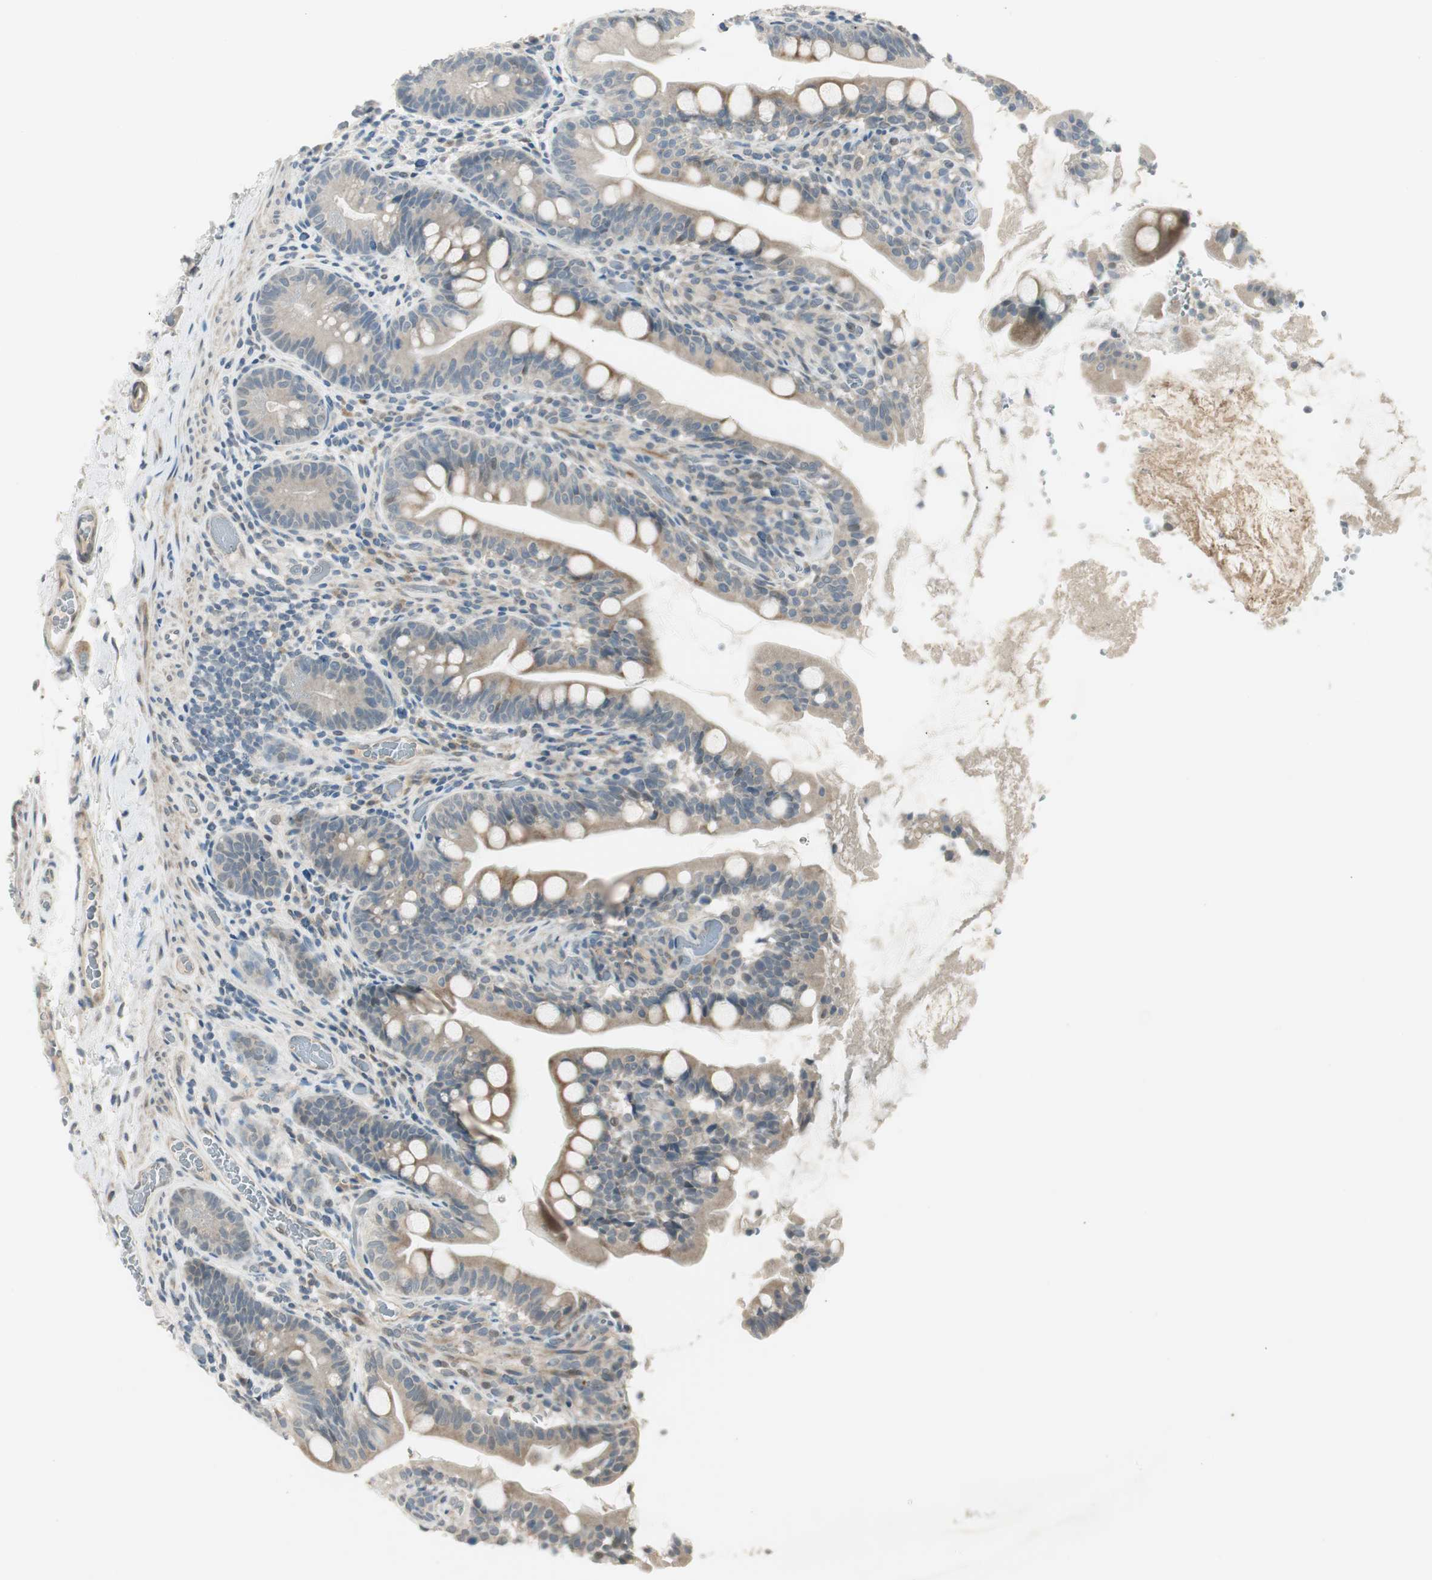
{"staining": {"intensity": "weak", "quantity": "25%-75%", "location": "cytoplasmic/membranous"}, "tissue": "small intestine", "cell_type": "Glandular cells", "image_type": "normal", "snomed": [{"axis": "morphology", "description": "Normal tissue, NOS"}, {"axis": "topography", "description": "Small intestine"}], "caption": "High-magnification brightfield microscopy of normal small intestine stained with DAB (brown) and counterstained with hematoxylin (blue). glandular cells exhibit weak cytoplasmic/membranous expression is identified in approximately25%-75% of cells. (IHC, brightfield microscopy, high magnification).", "gene": "PCDHB15", "patient": {"sex": "female", "age": 56}}